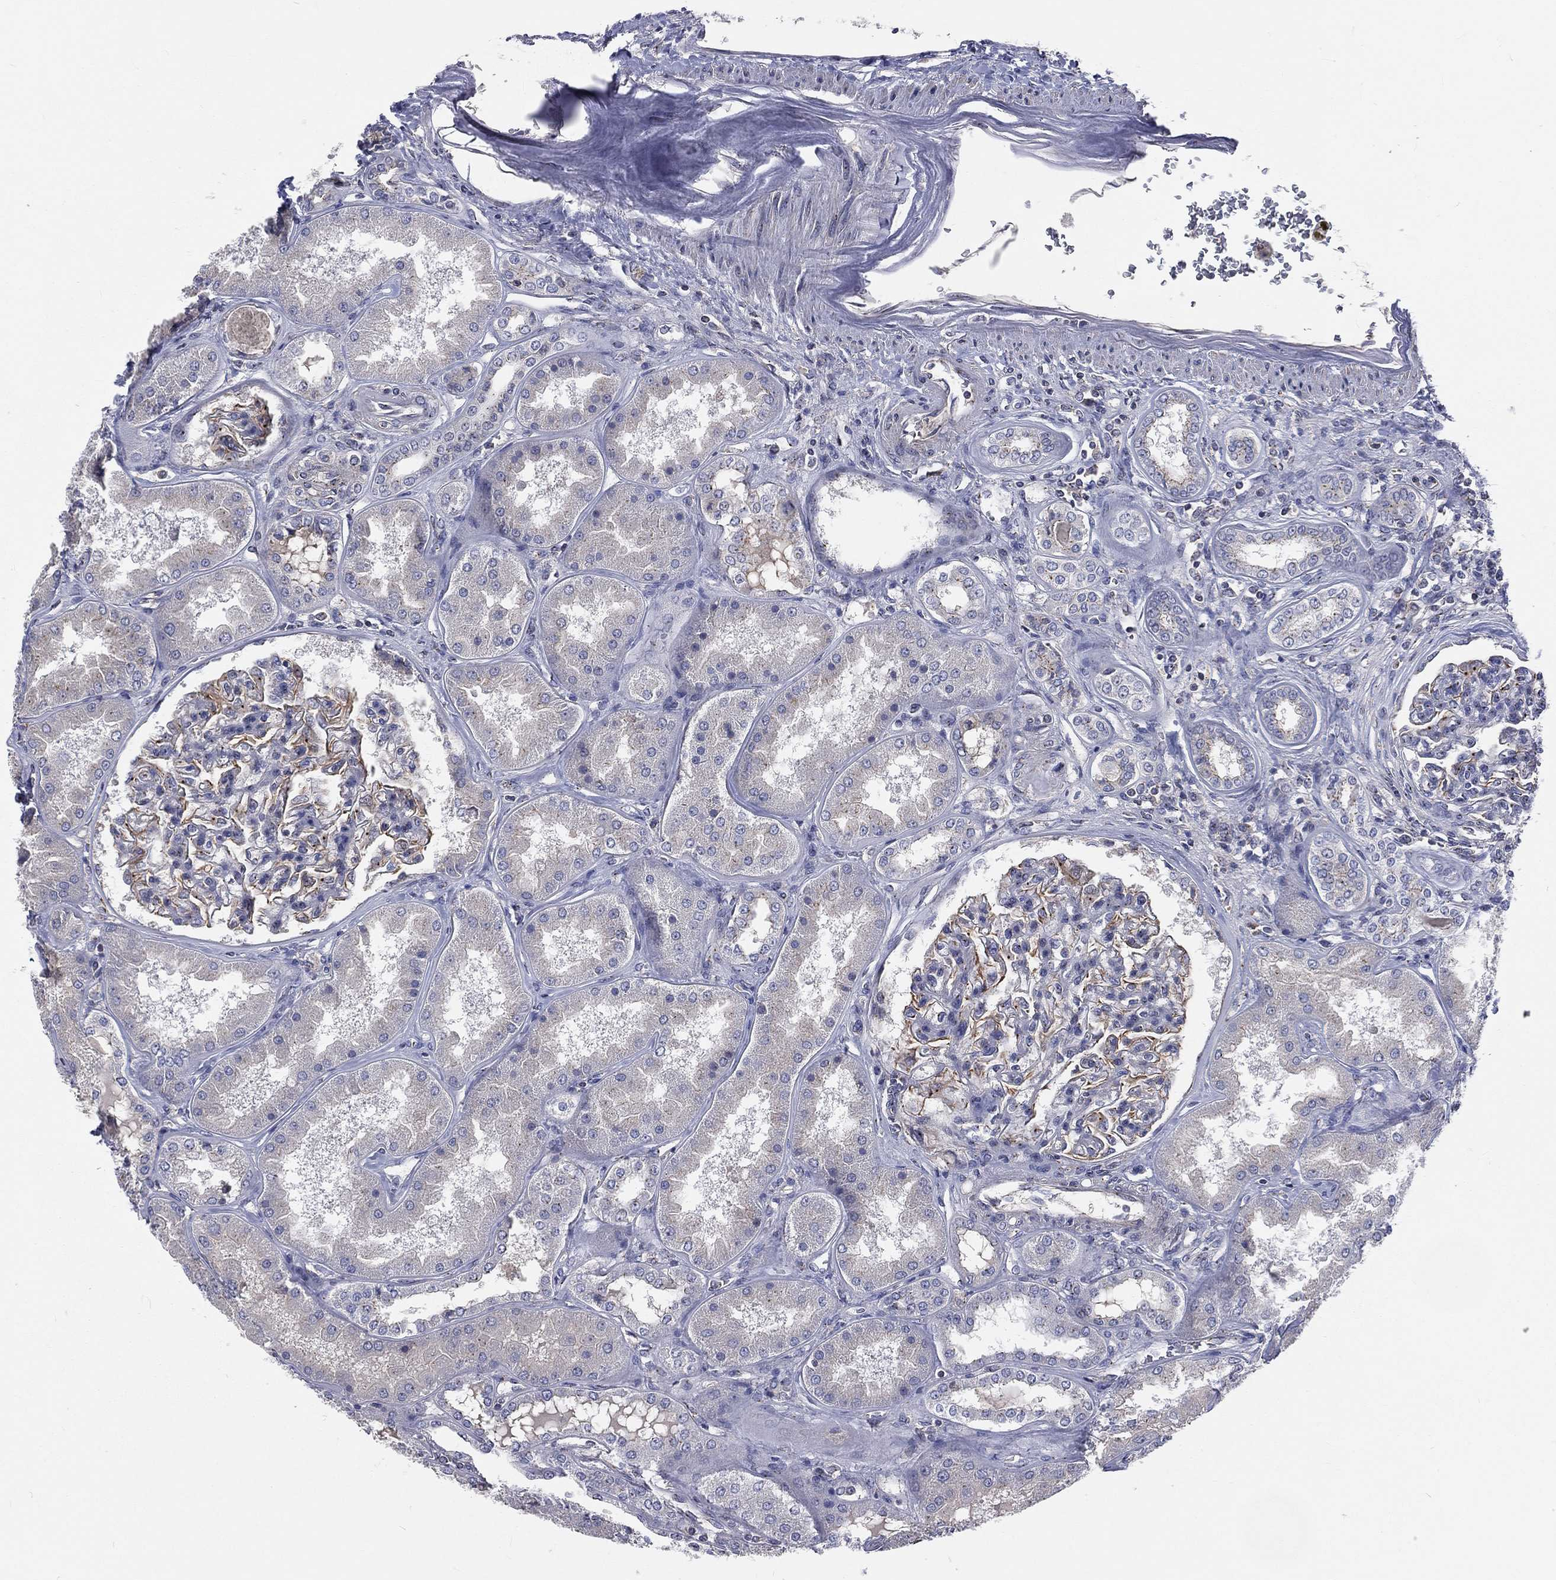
{"staining": {"intensity": "moderate", "quantity": "25%-75%", "location": "cytoplasmic/membranous"}, "tissue": "kidney", "cell_type": "Cells in glomeruli", "image_type": "normal", "snomed": [{"axis": "morphology", "description": "Normal tissue, NOS"}, {"axis": "topography", "description": "Kidney"}], "caption": "Kidney was stained to show a protein in brown. There is medium levels of moderate cytoplasmic/membranous positivity in about 25%-75% of cells in glomeruli. (DAB IHC, brown staining for protein, blue staining for nuclei).", "gene": "CROCC", "patient": {"sex": "female", "age": 56}}